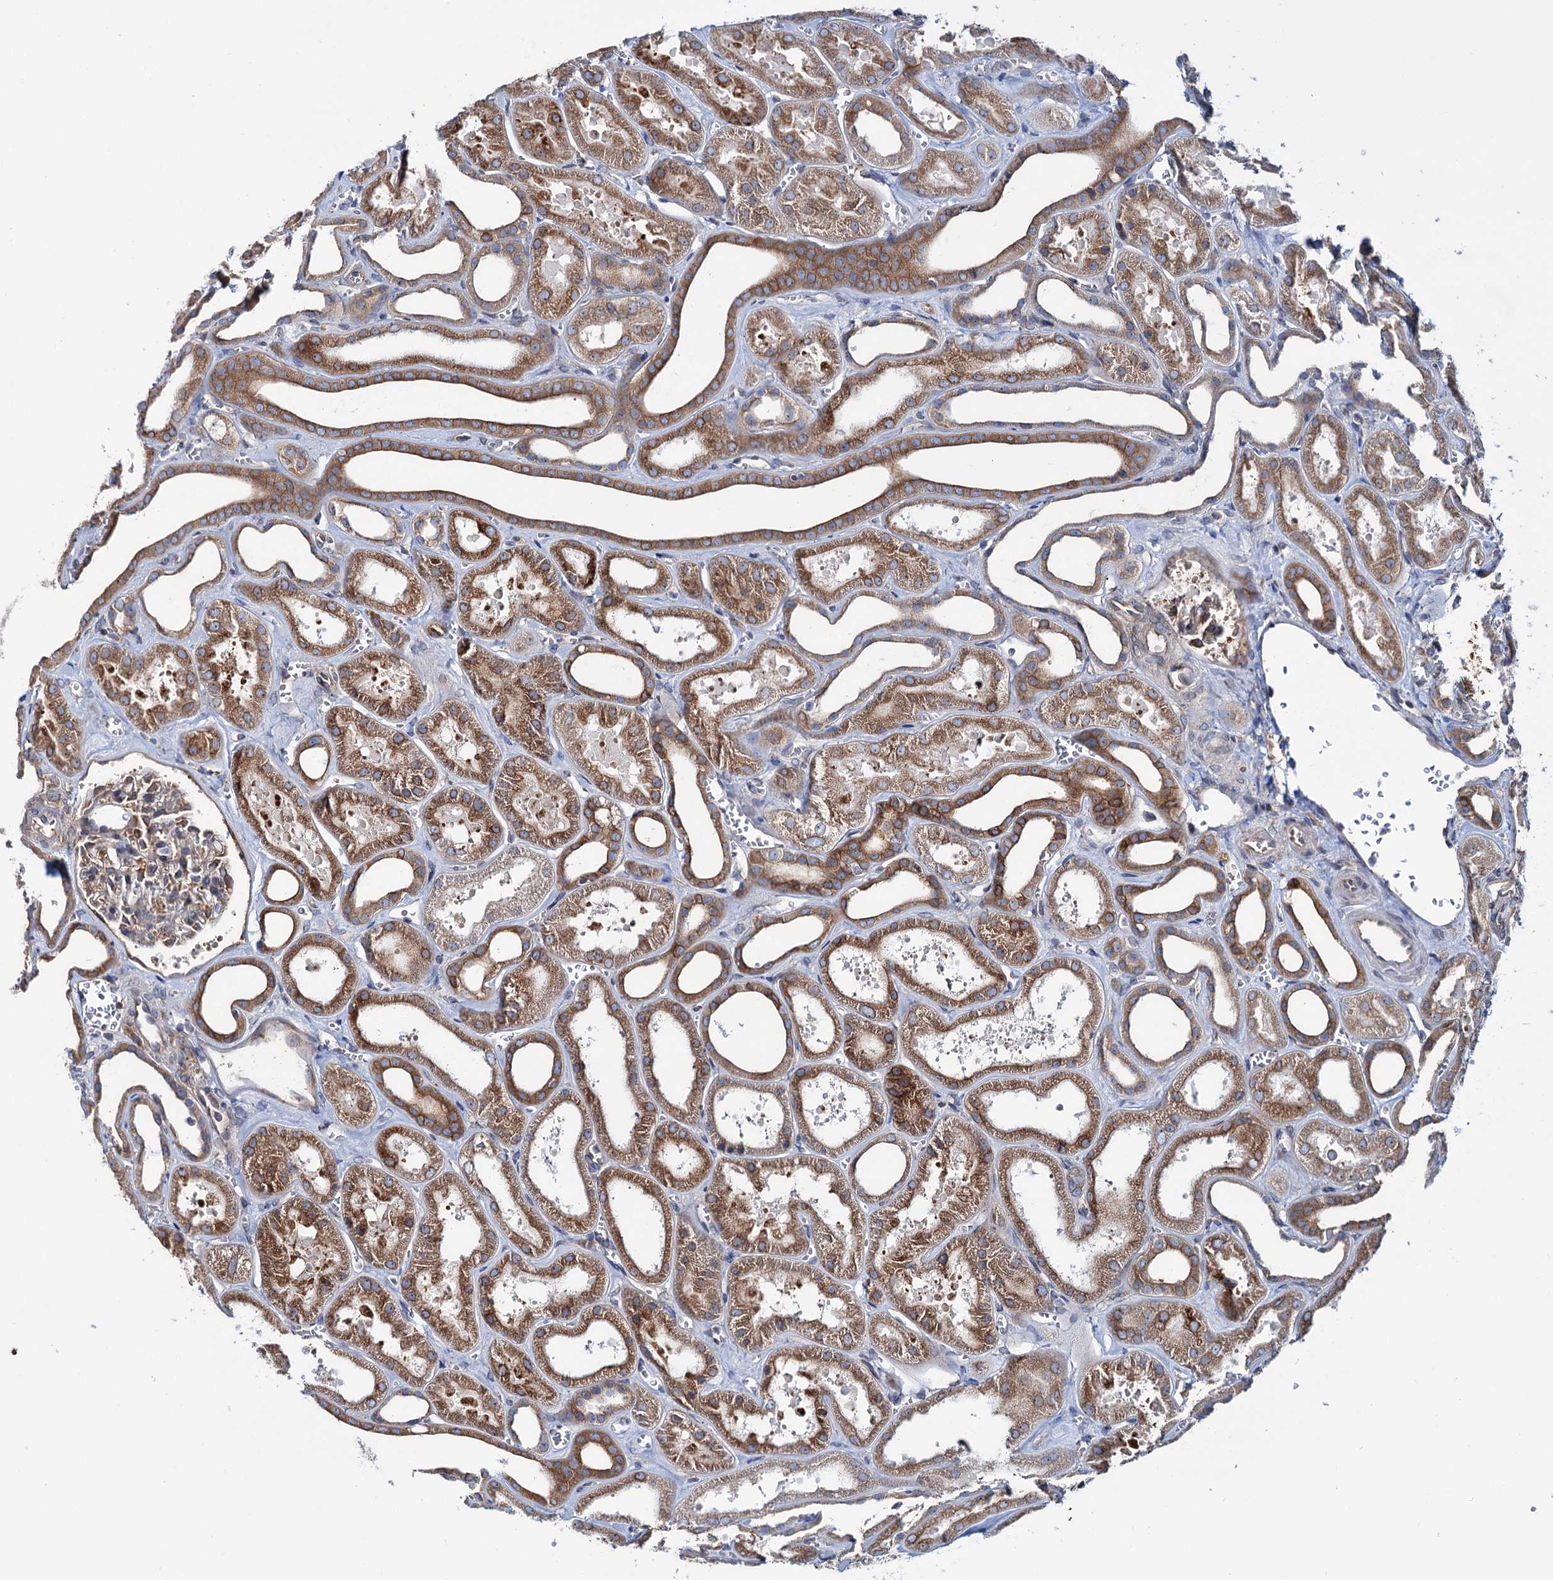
{"staining": {"intensity": "moderate", "quantity": "<25%", "location": "cytoplasmic/membranous"}, "tissue": "kidney", "cell_type": "Cells in glomeruli", "image_type": "normal", "snomed": [{"axis": "morphology", "description": "Normal tissue, NOS"}, {"axis": "morphology", "description": "Adenocarcinoma, NOS"}, {"axis": "topography", "description": "Kidney"}], "caption": "This histopathology image exhibits benign kidney stained with immunohistochemistry to label a protein in brown. The cytoplasmic/membranous of cells in glomeruli show moderate positivity for the protein. Nuclei are counter-stained blue.", "gene": "PTDSS2", "patient": {"sex": "female", "age": 68}}